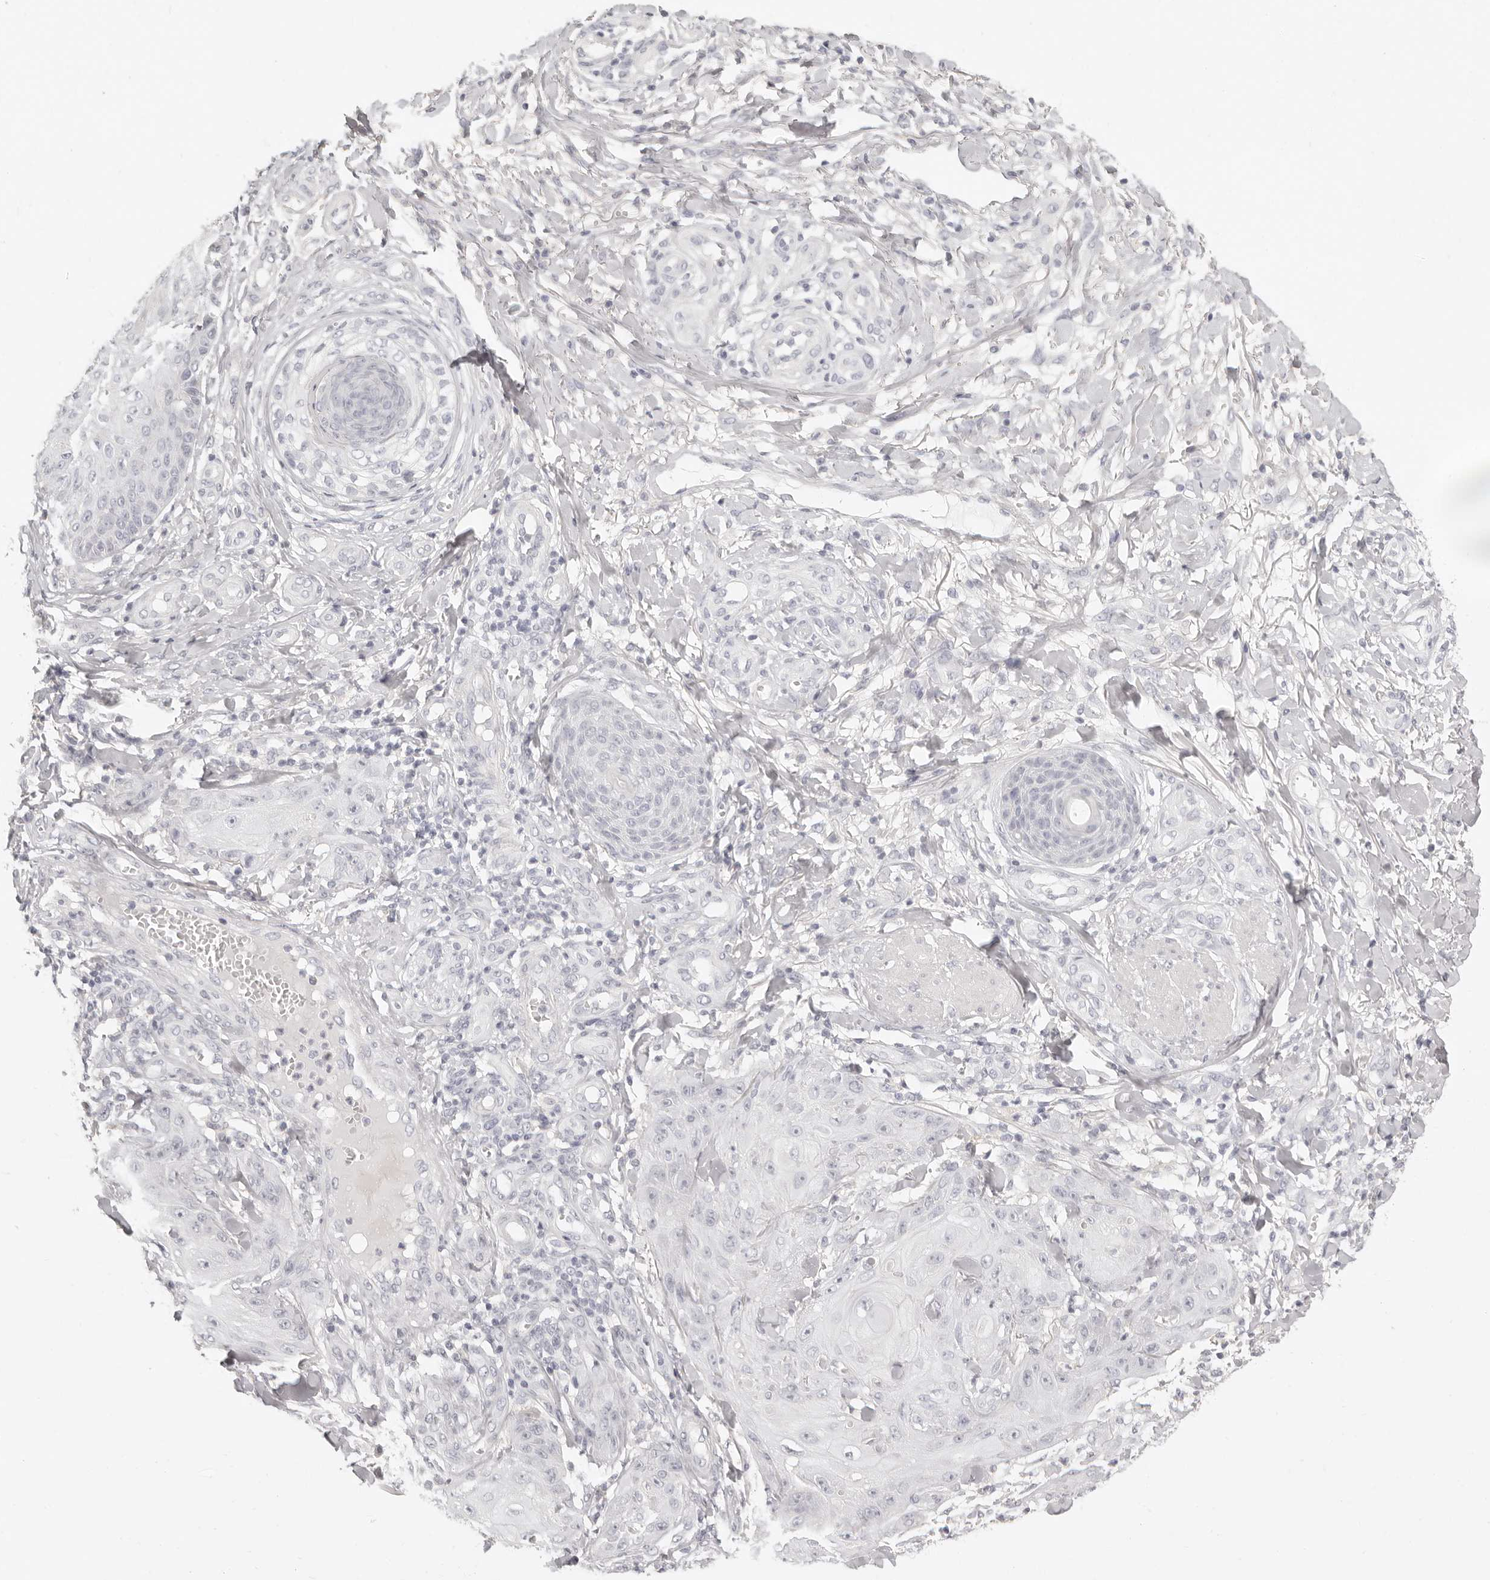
{"staining": {"intensity": "negative", "quantity": "none", "location": "none"}, "tissue": "skin cancer", "cell_type": "Tumor cells", "image_type": "cancer", "snomed": [{"axis": "morphology", "description": "Squamous cell carcinoma, NOS"}, {"axis": "topography", "description": "Skin"}], "caption": "This is an immunohistochemistry photomicrograph of human squamous cell carcinoma (skin). There is no expression in tumor cells.", "gene": "FABP1", "patient": {"sex": "male", "age": 74}}